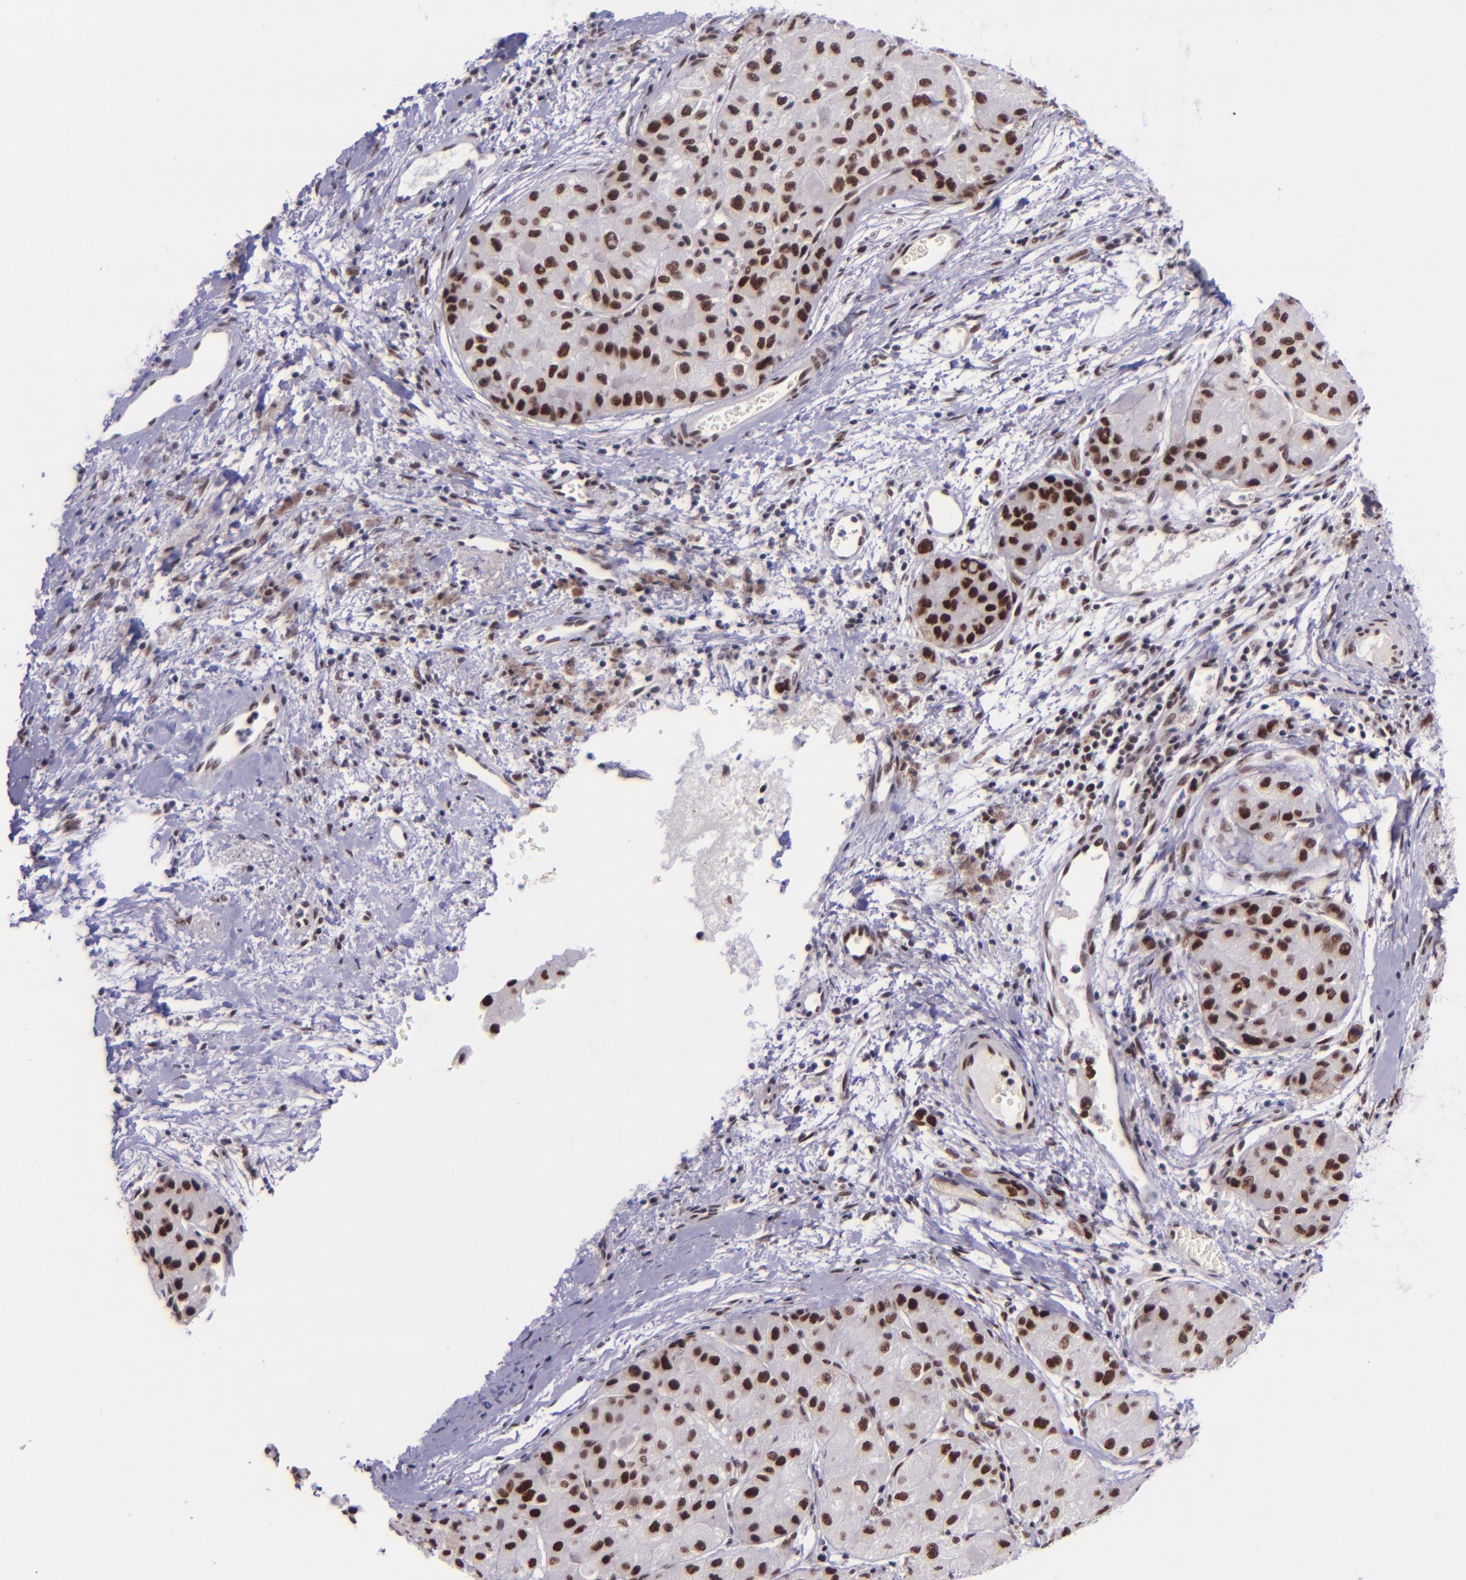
{"staining": {"intensity": "moderate", "quantity": ">75%", "location": "nuclear"}, "tissue": "liver cancer", "cell_type": "Tumor cells", "image_type": "cancer", "snomed": [{"axis": "morphology", "description": "Carcinoma, Hepatocellular, NOS"}, {"axis": "topography", "description": "Liver"}], "caption": "This is an image of IHC staining of liver cancer (hepatocellular carcinoma), which shows moderate expression in the nuclear of tumor cells.", "gene": "GPKOW", "patient": {"sex": "male", "age": 80}}